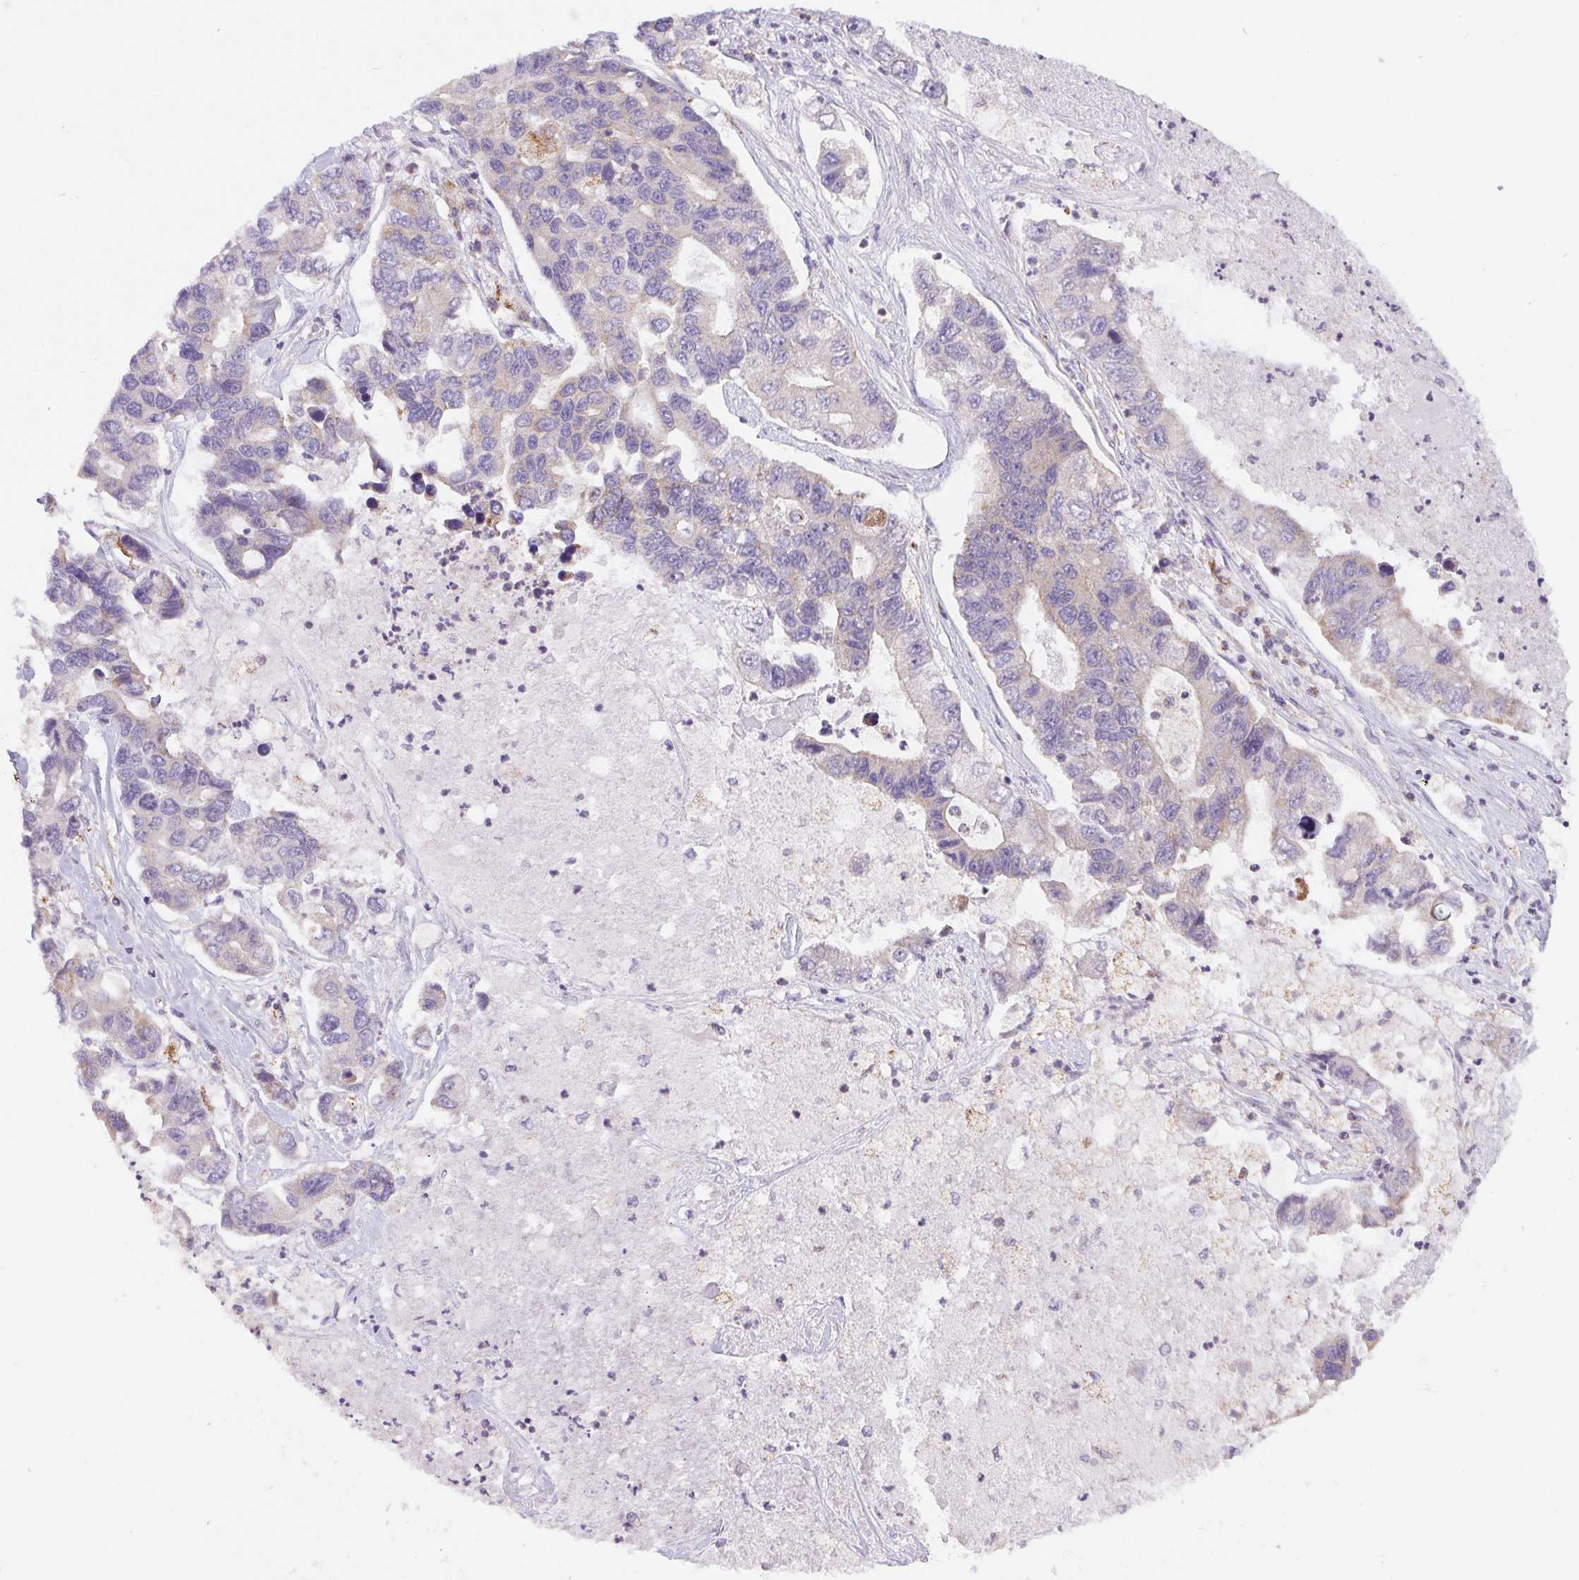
{"staining": {"intensity": "weak", "quantity": "<25%", "location": "cytoplasmic/membranous"}, "tissue": "lung cancer", "cell_type": "Tumor cells", "image_type": "cancer", "snomed": [{"axis": "morphology", "description": "Adenocarcinoma, NOS"}, {"axis": "topography", "description": "Bronchus"}, {"axis": "topography", "description": "Lung"}], "caption": "Tumor cells show no significant protein expression in lung adenocarcinoma.", "gene": "EMC6", "patient": {"sex": "female", "age": 51}}